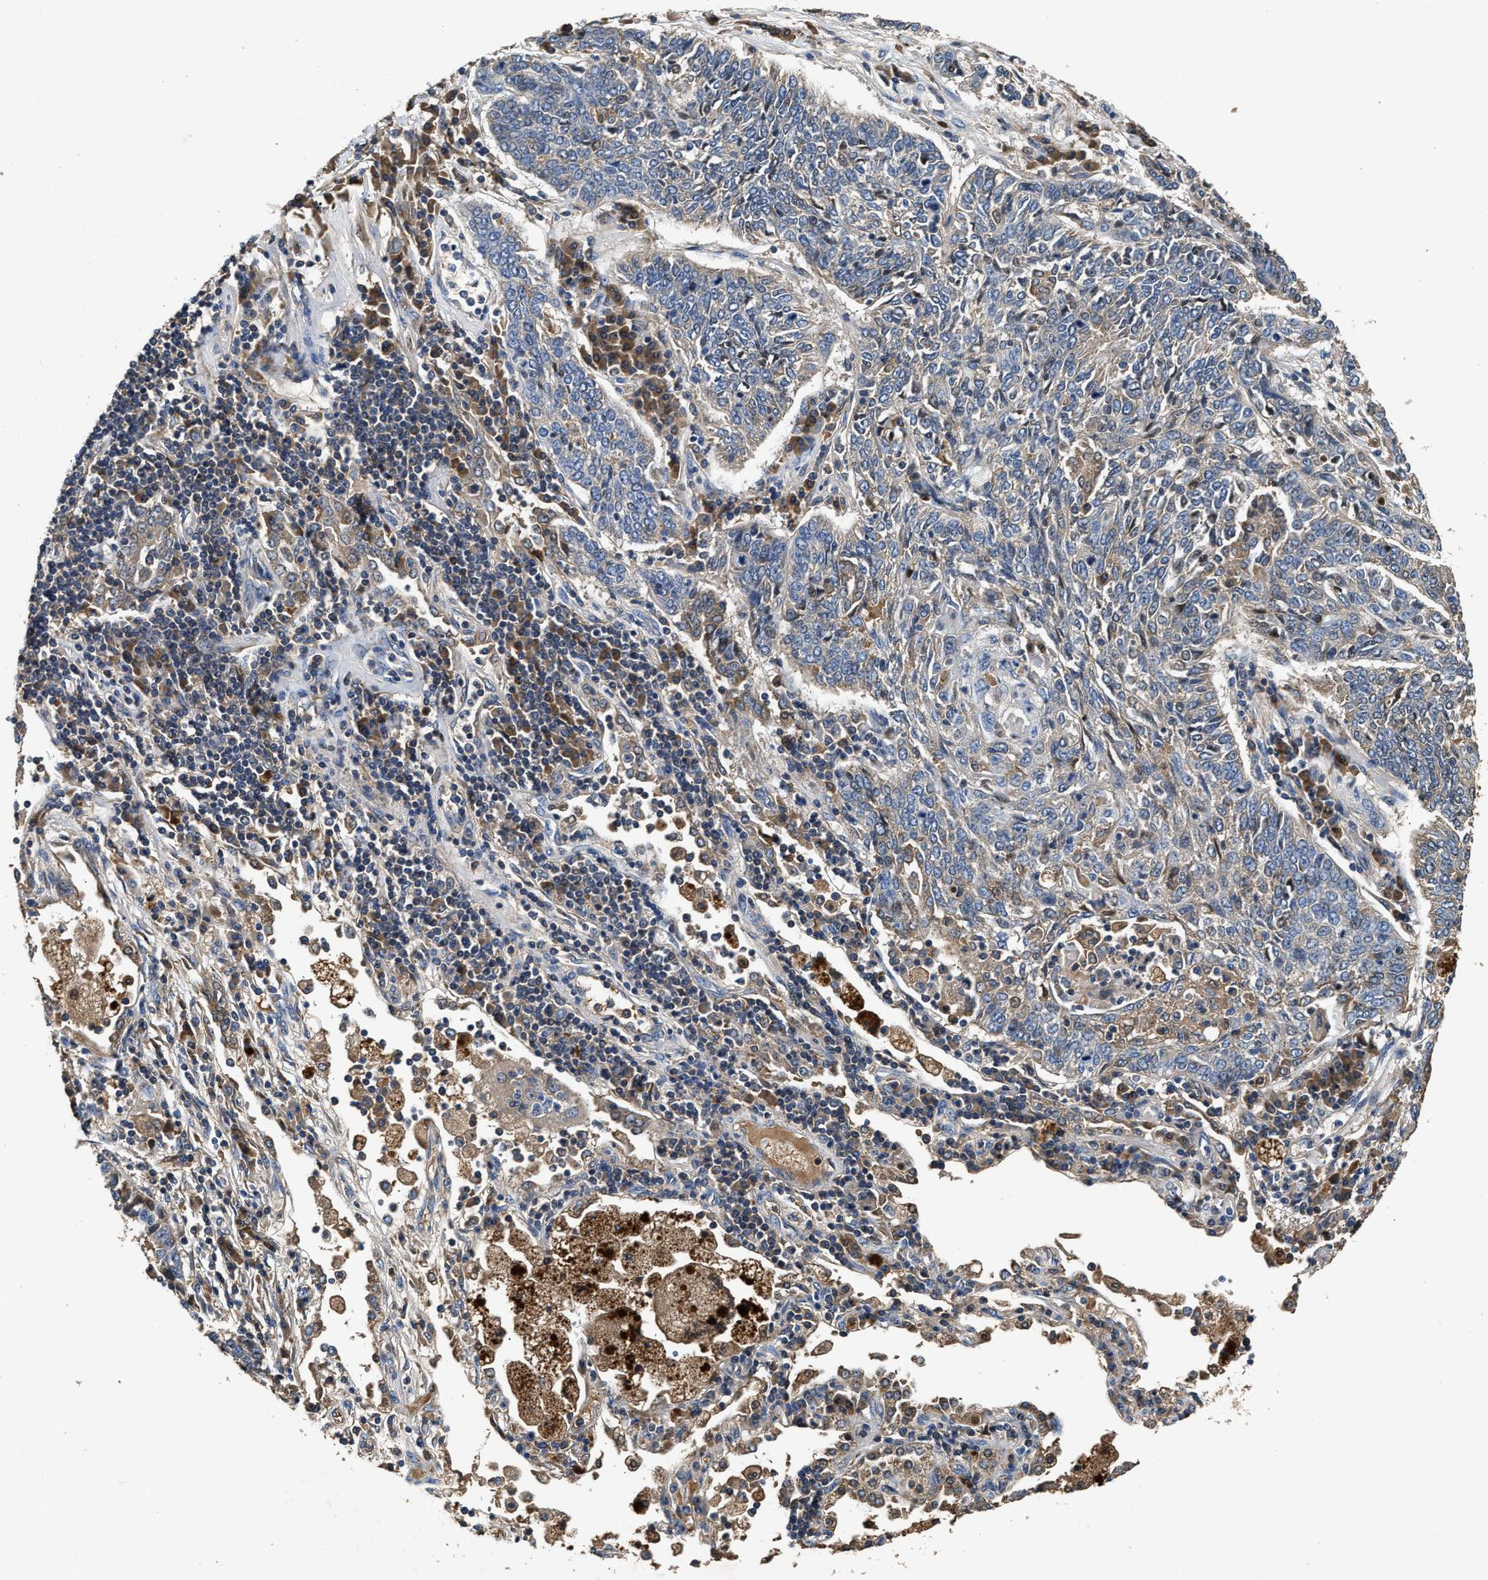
{"staining": {"intensity": "weak", "quantity": "<25%", "location": "cytoplasmic/membranous"}, "tissue": "lung cancer", "cell_type": "Tumor cells", "image_type": "cancer", "snomed": [{"axis": "morphology", "description": "Normal tissue, NOS"}, {"axis": "morphology", "description": "Squamous cell carcinoma, NOS"}, {"axis": "topography", "description": "Cartilage tissue"}, {"axis": "topography", "description": "Bronchus"}, {"axis": "topography", "description": "Lung"}], "caption": "An image of human squamous cell carcinoma (lung) is negative for staining in tumor cells.", "gene": "C3", "patient": {"sex": "female", "age": 49}}